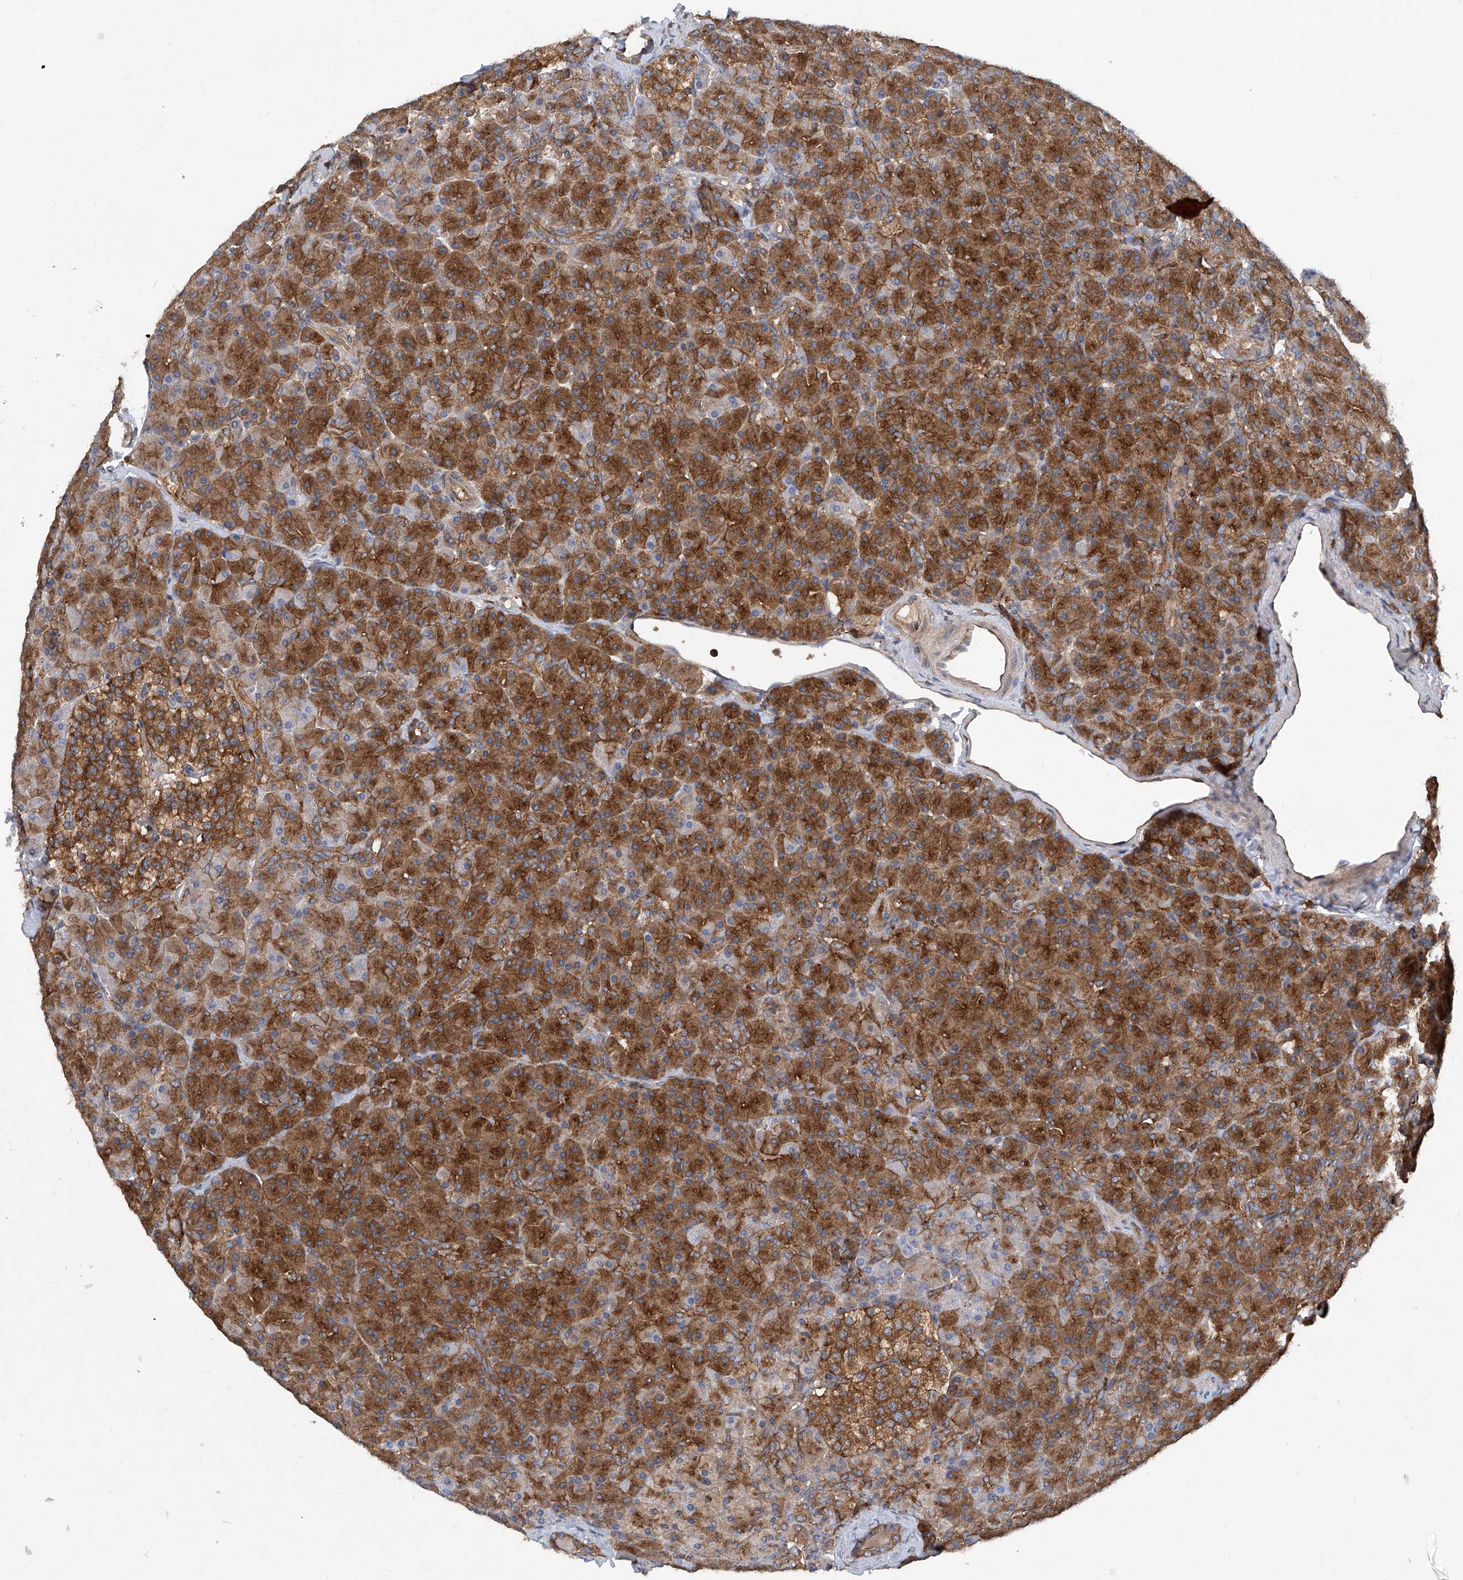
{"staining": {"intensity": "strong", "quantity": ">75%", "location": "cytoplasmic/membranous"}, "tissue": "pancreas", "cell_type": "Exocrine glandular cells", "image_type": "normal", "snomed": [{"axis": "morphology", "description": "Normal tissue, NOS"}, {"axis": "topography", "description": "Pancreas"}], "caption": "Immunohistochemistry (IHC) photomicrograph of normal pancreas: human pancreas stained using IHC exhibits high levels of strong protein expression localized specifically in the cytoplasmic/membranous of exocrine glandular cells, appearing as a cytoplasmic/membranous brown color.", "gene": "SMAP1", "patient": {"sex": "female", "age": 43}}